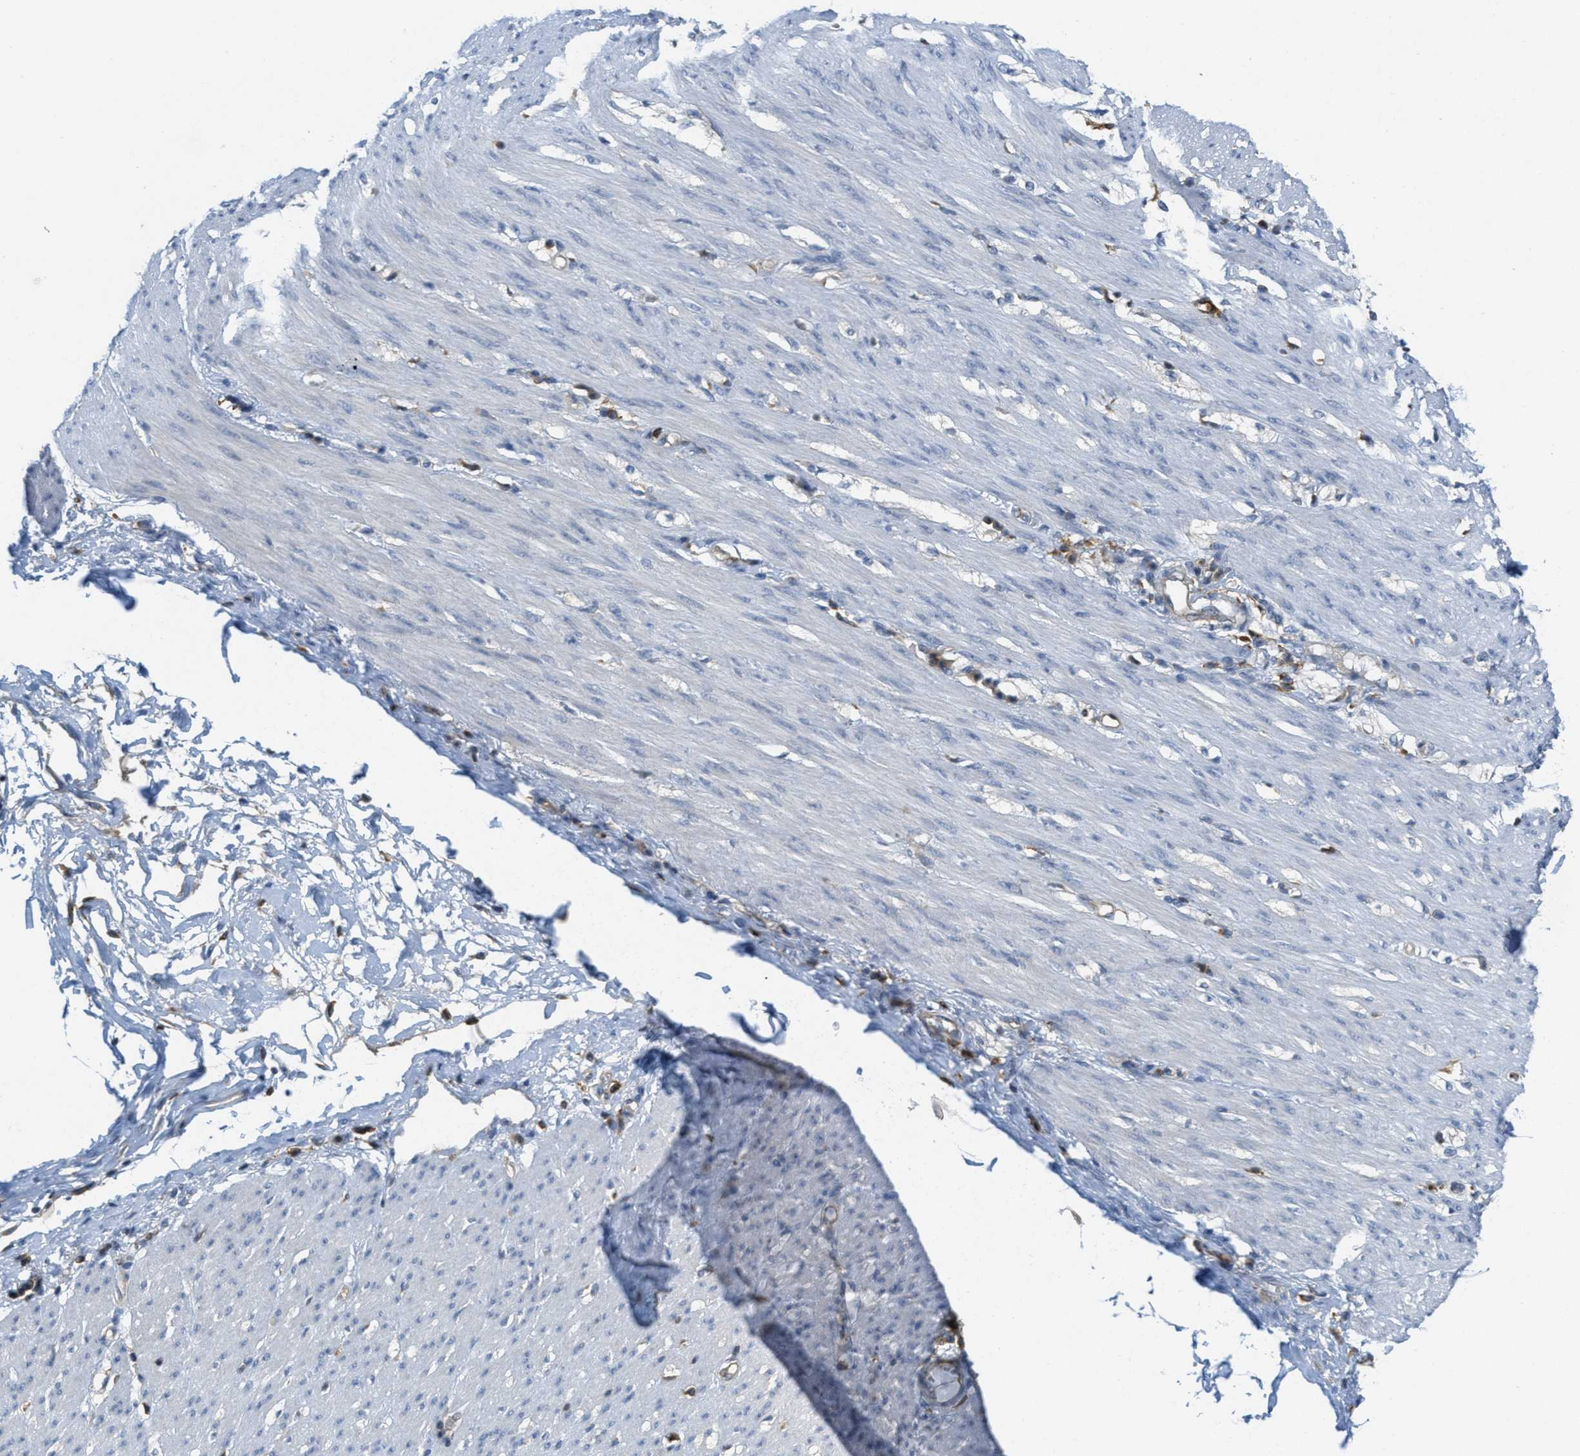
{"staining": {"intensity": "negative", "quantity": "none", "location": "none"}, "tissue": "adipose tissue", "cell_type": "Adipocytes", "image_type": "normal", "snomed": [{"axis": "morphology", "description": "Normal tissue, NOS"}, {"axis": "morphology", "description": "Adenocarcinoma, NOS"}, {"axis": "topography", "description": "Colon"}, {"axis": "topography", "description": "Peripheral nerve tissue"}], "caption": "DAB (3,3'-diaminobenzidine) immunohistochemical staining of benign human adipose tissue reveals no significant staining in adipocytes. (Immunohistochemistry (ihc), brightfield microscopy, high magnification).", "gene": "GRIK2", "patient": {"sex": "male", "age": 14}}